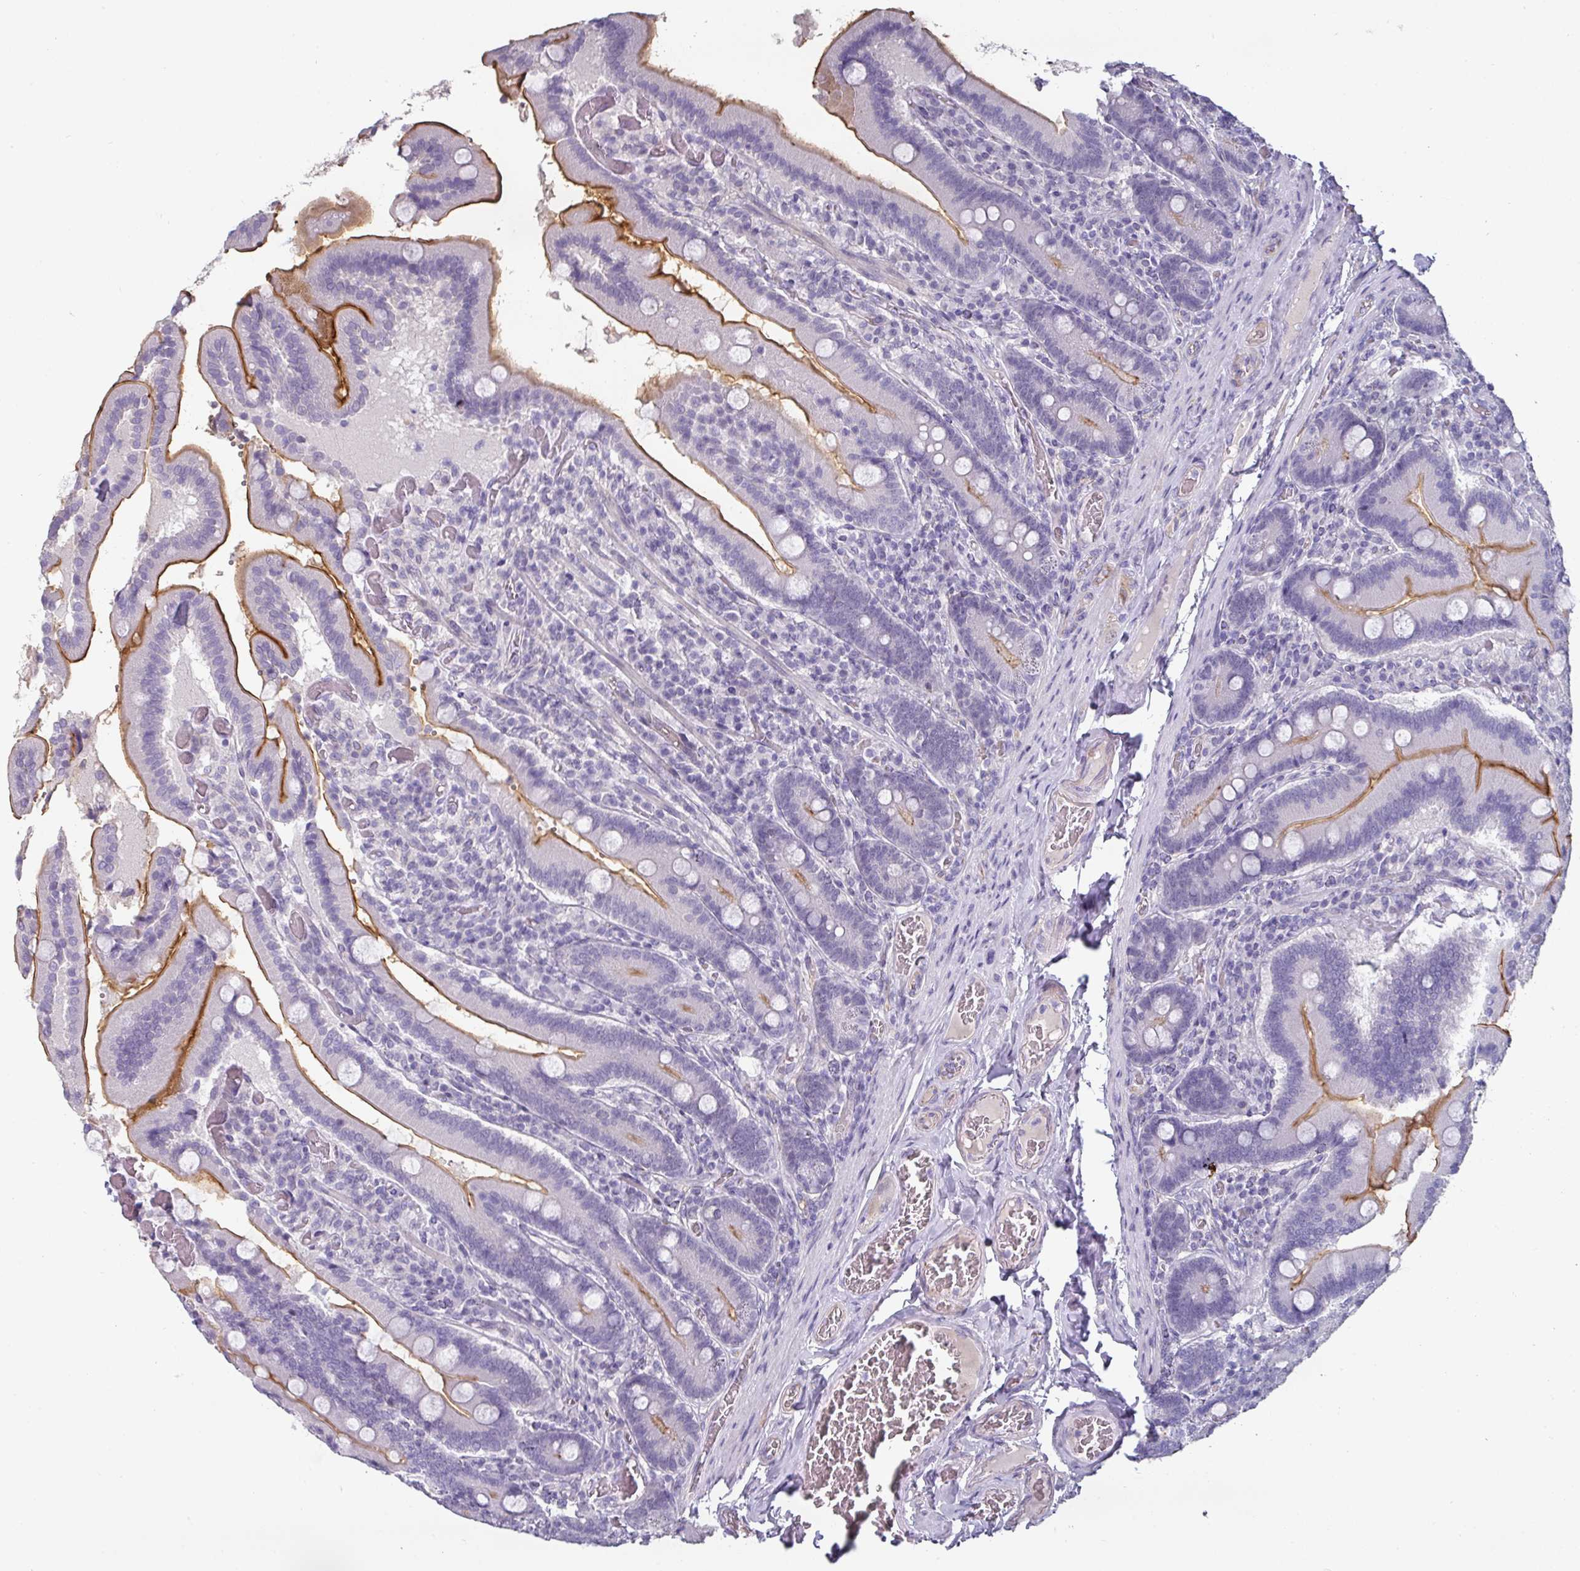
{"staining": {"intensity": "strong", "quantity": "25%-75%", "location": "cytoplasmic/membranous"}, "tissue": "duodenum", "cell_type": "Glandular cells", "image_type": "normal", "snomed": [{"axis": "morphology", "description": "Normal tissue, NOS"}, {"axis": "topography", "description": "Duodenum"}], "caption": "A high-resolution histopathology image shows immunohistochemistry (IHC) staining of normal duodenum, which demonstrates strong cytoplasmic/membranous expression in about 25%-75% of glandular cells. (Stains: DAB in brown, nuclei in blue, Microscopy: brightfield microscopy at high magnification).", "gene": "EYA3", "patient": {"sex": "female", "age": 62}}